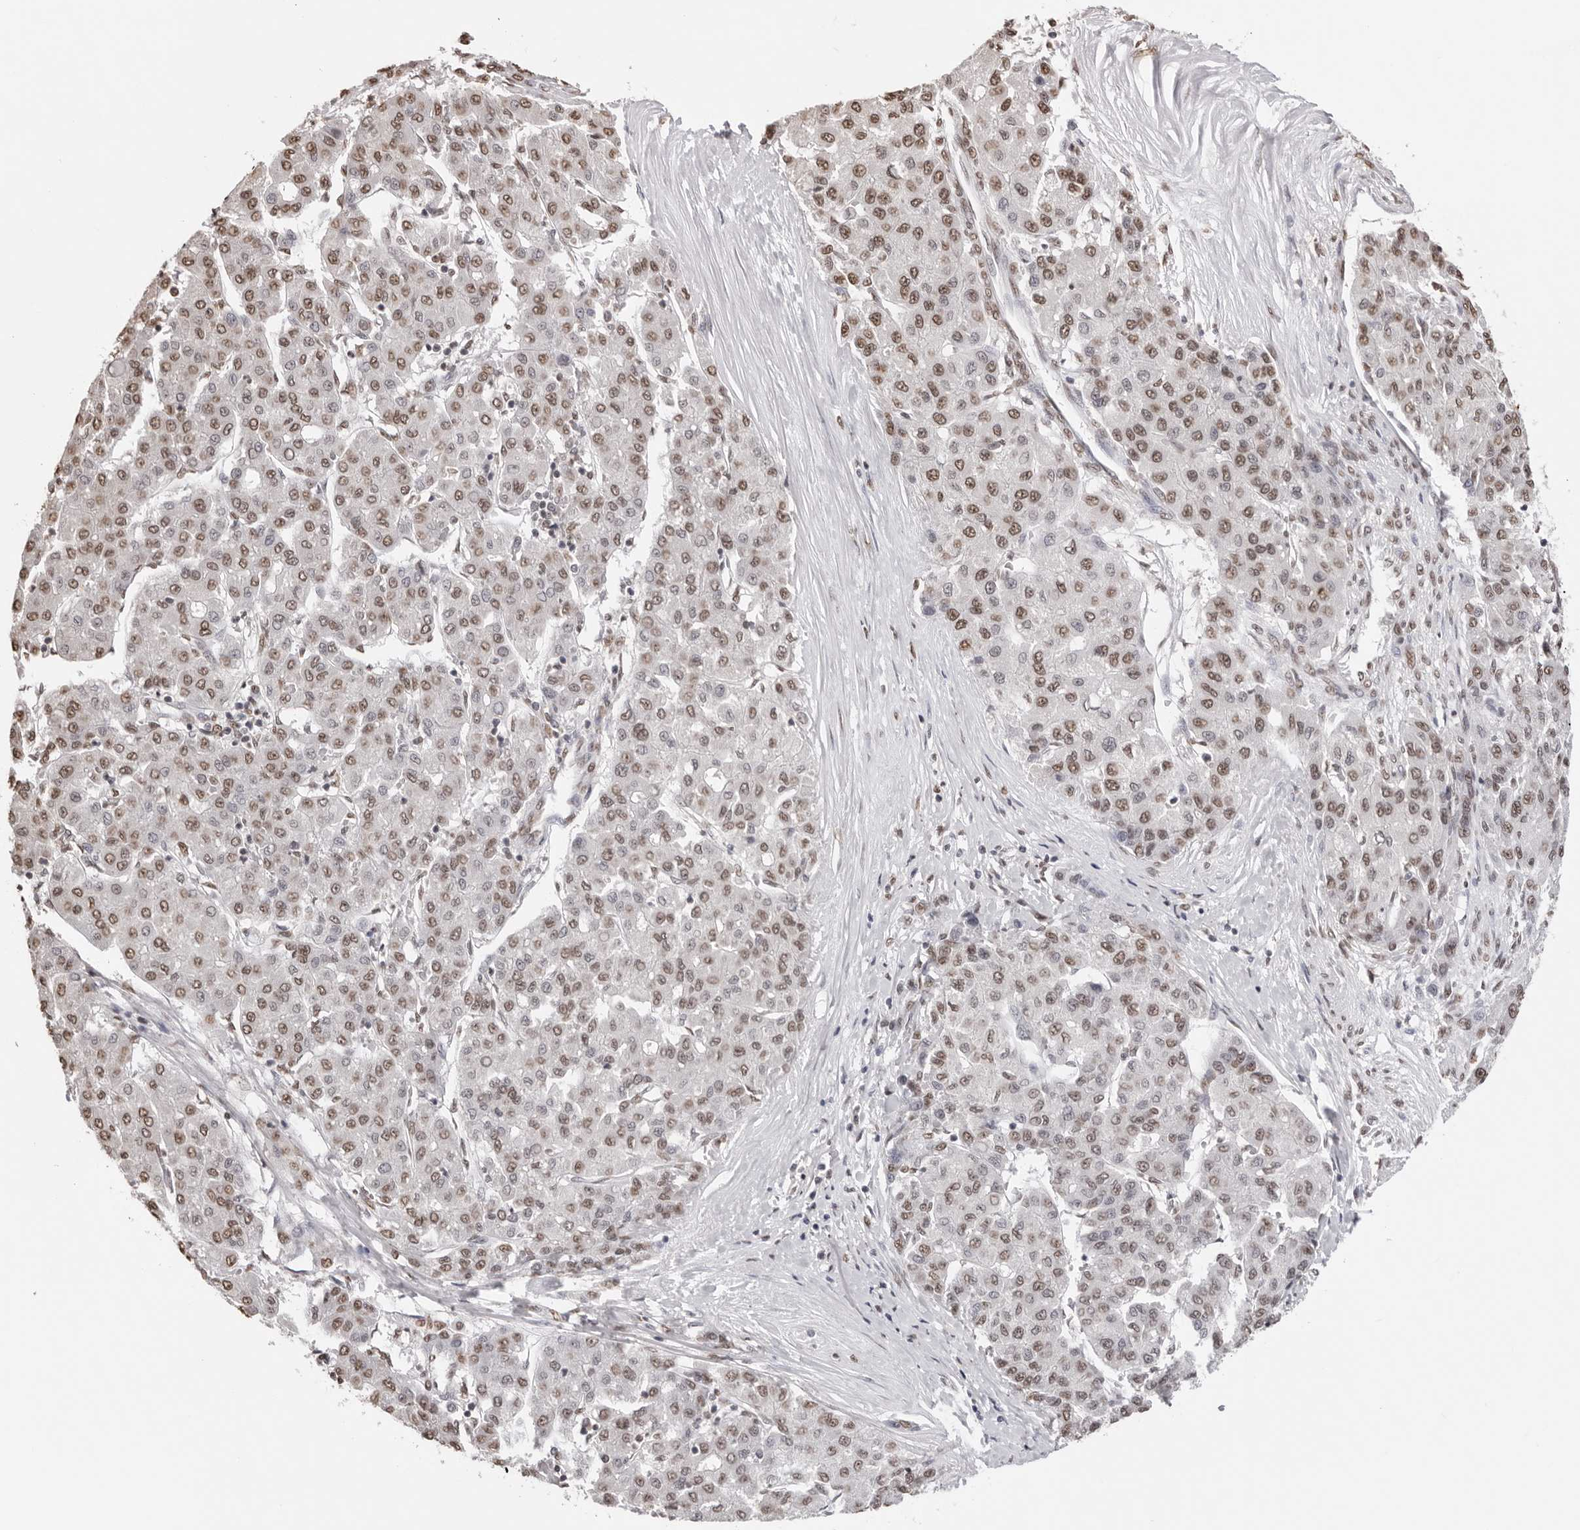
{"staining": {"intensity": "moderate", "quantity": ">75%", "location": "nuclear"}, "tissue": "liver cancer", "cell_type": "Tumor cells", "image_type": "cancer", "snomed": [{"axis": "morphology", "description": "Carcinoma, Hepatocellular, NOS"}, {"axis": "topography", "description": "Liver"}], "caption": "A high-resolution micrograph shows immunohistochemistry (IHC) staining of liver cancer (hepatocellular carcinoma), which shows moderate nuclear positivity in approximately >75% of tumor cells.", "gene": "OLIG3", "patient": {"sex": "male", "age": 65}}